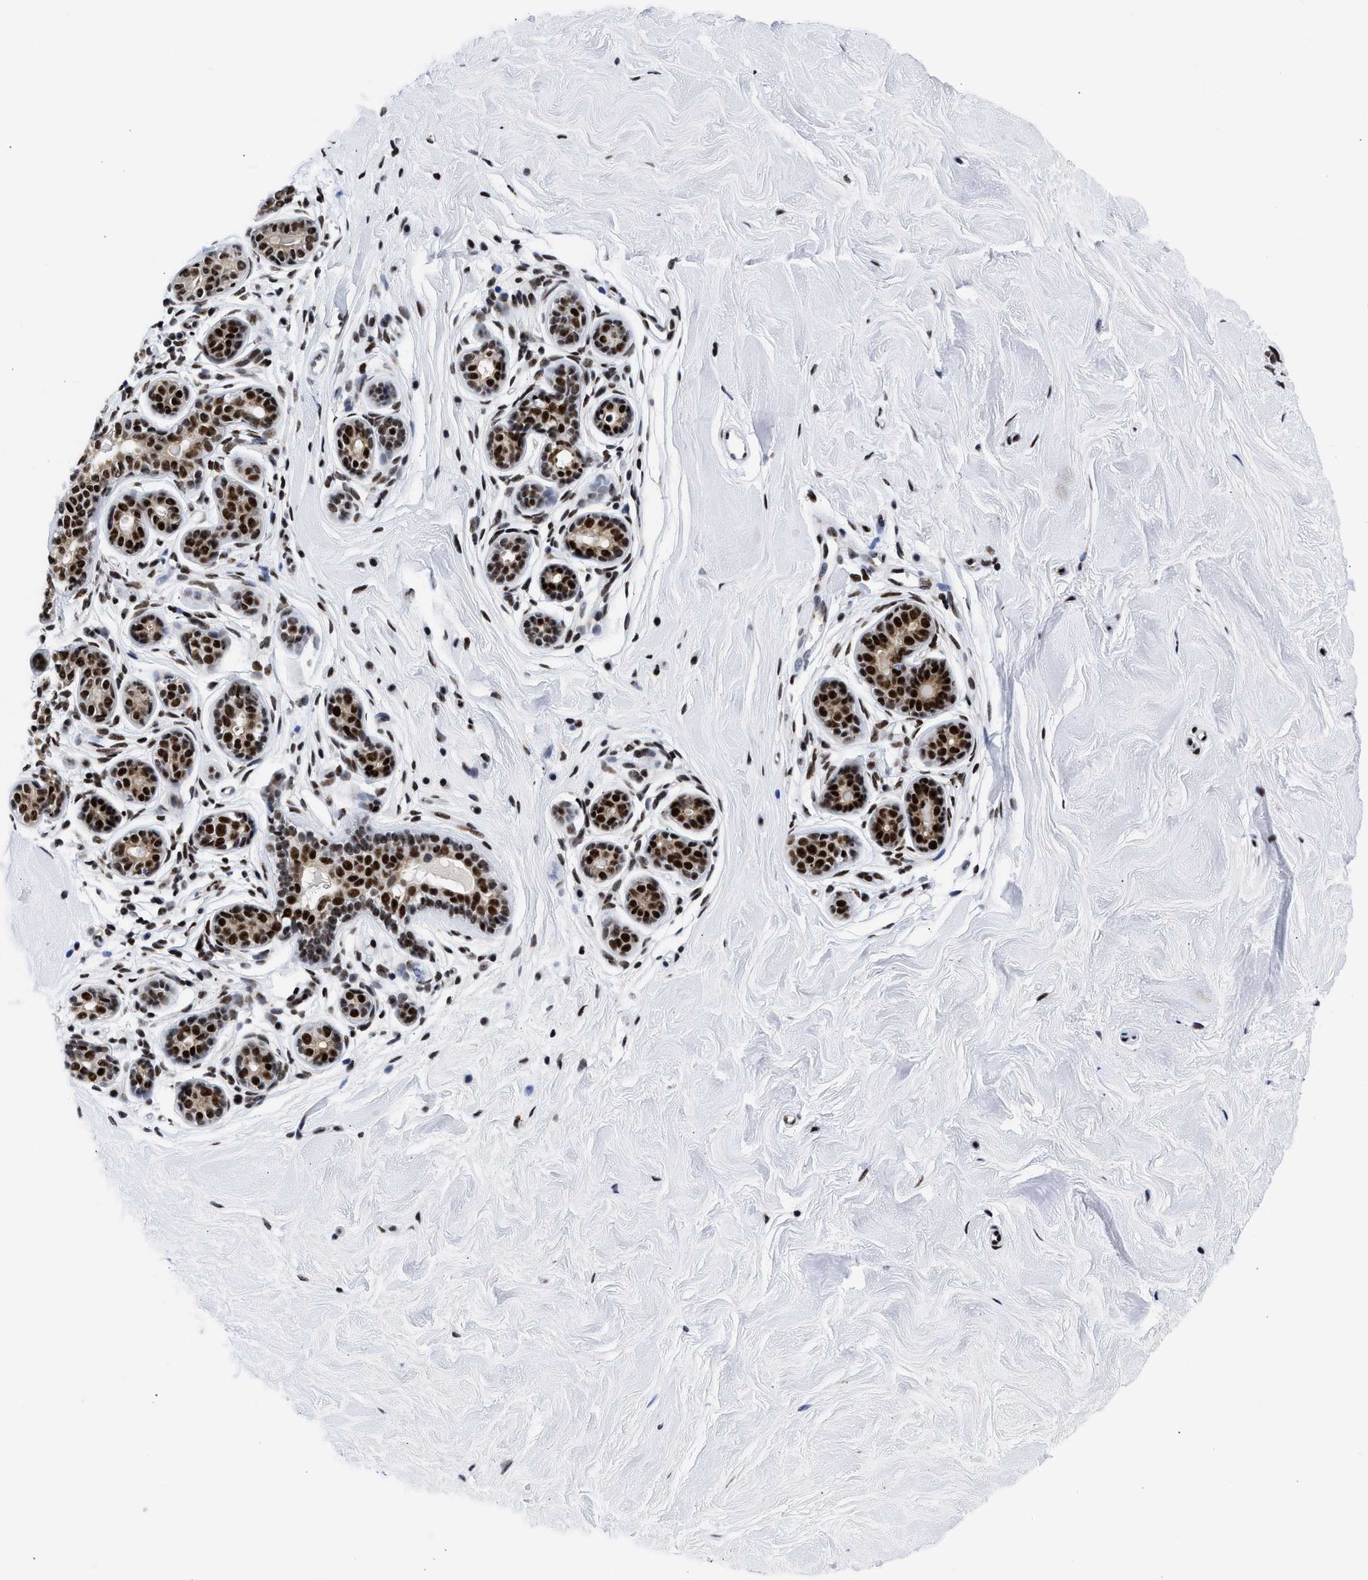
{"staining": {"intensity": "weak", "quantity": "<25%", "location": "nuclear"}, "tissue": "breast", "cell_type": "Adipocytes", "image_type": "normal", "snomed": [{"axis": "morphology", "description": "Normal tissue, NOS"}, {"axis": "topography", "description": "Breast"}], "caption": "The image displays no significant positivity in adipocytes of breast.", "gene": "RBM8A", "patient": {"sex": "female", "age": 22}}